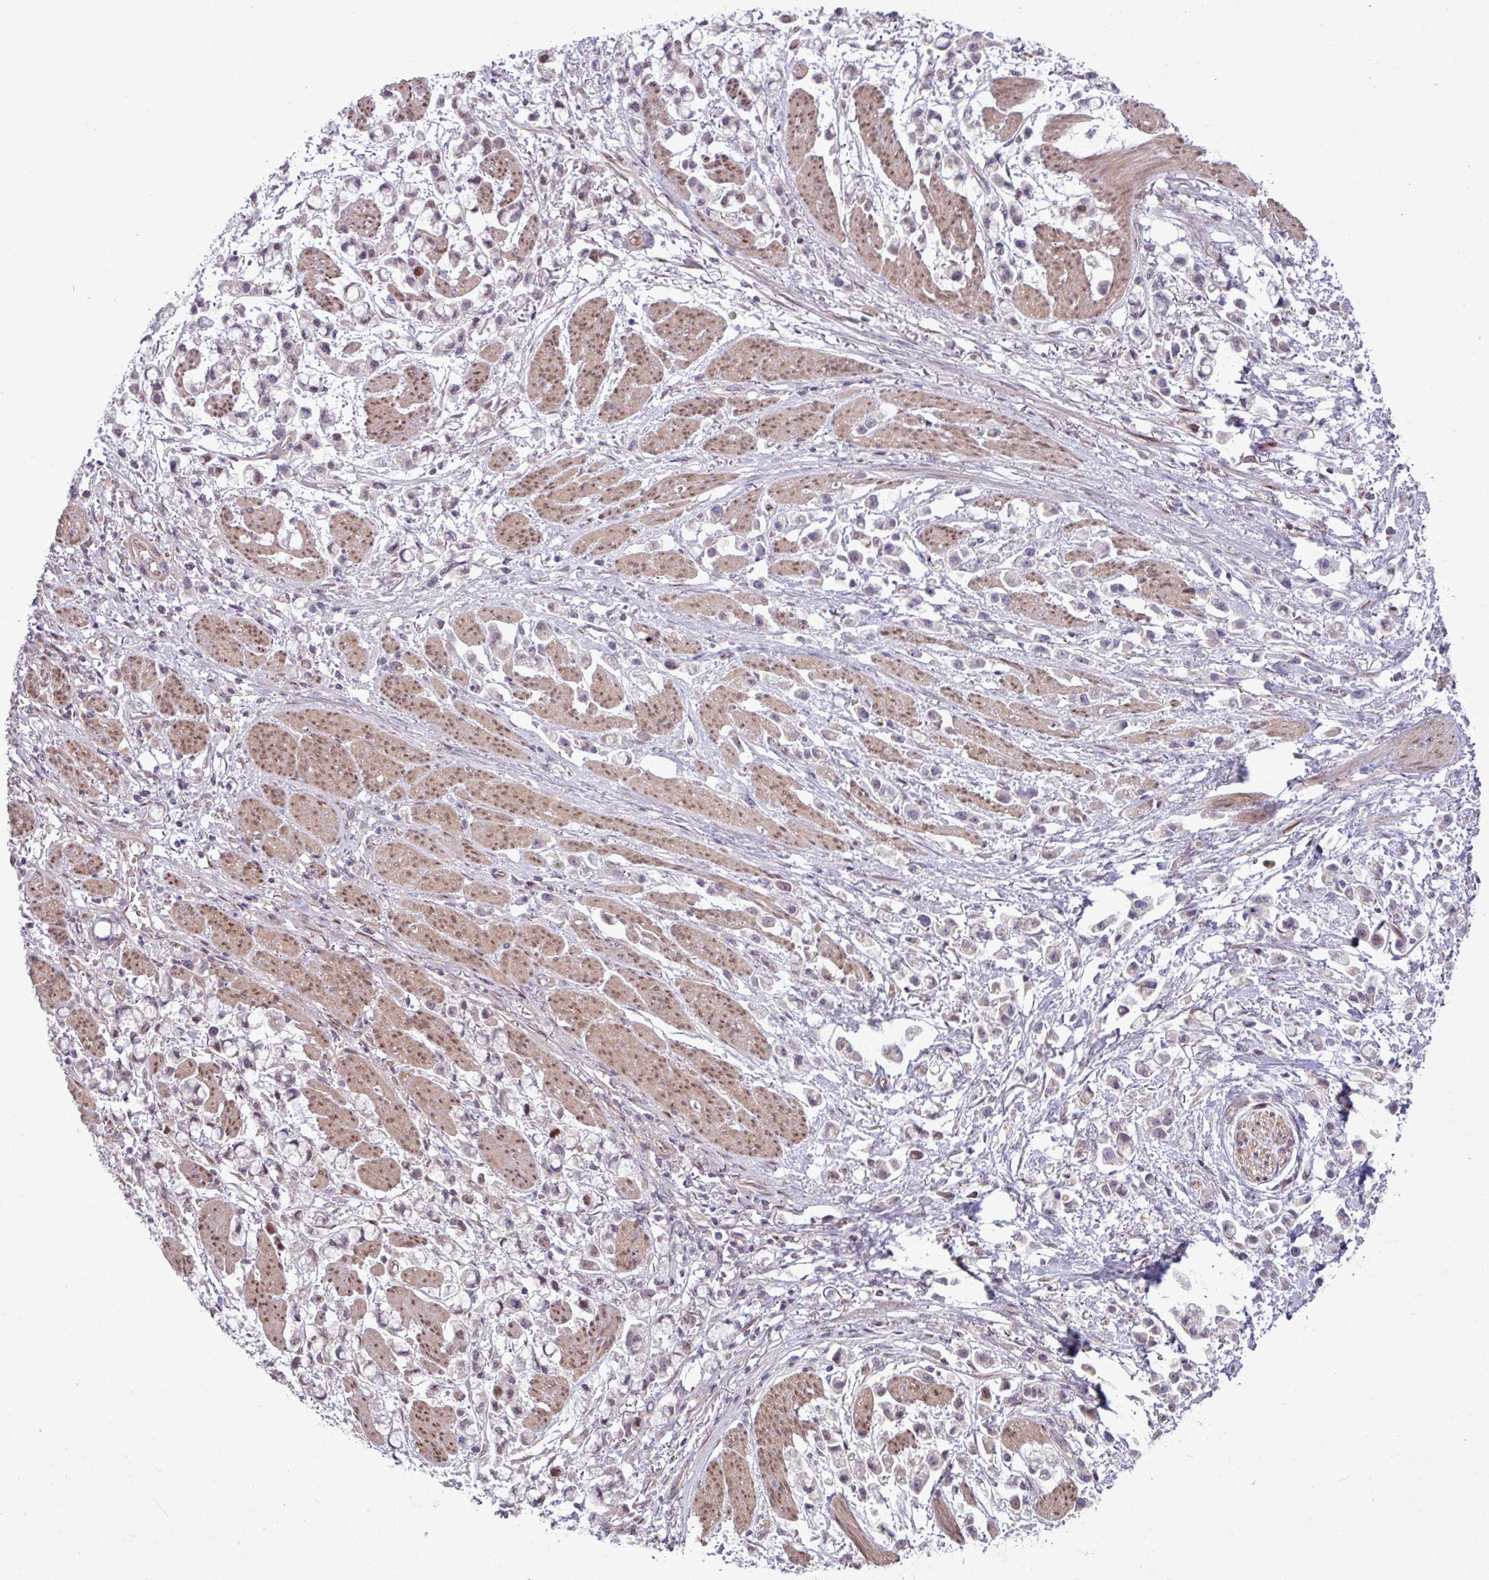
{"staining": {"intensity": "negative", "quantity": "none", "location": "none"}, "tissue": "stomach cancer", "cell_type": "Tumor cells", "image_type": "cancer", "snomed": [{"axis": "morphology", "description": "Adenocarcinoma, NOS"}, {"axis": "topography", "description": "Stomach"}], "caption": "Tumor cells are negative for protein expression in human stomach cancer (adenocarcinoma).", "gene": "PDPR", "patient": {"sex": "female", "age": 81}}